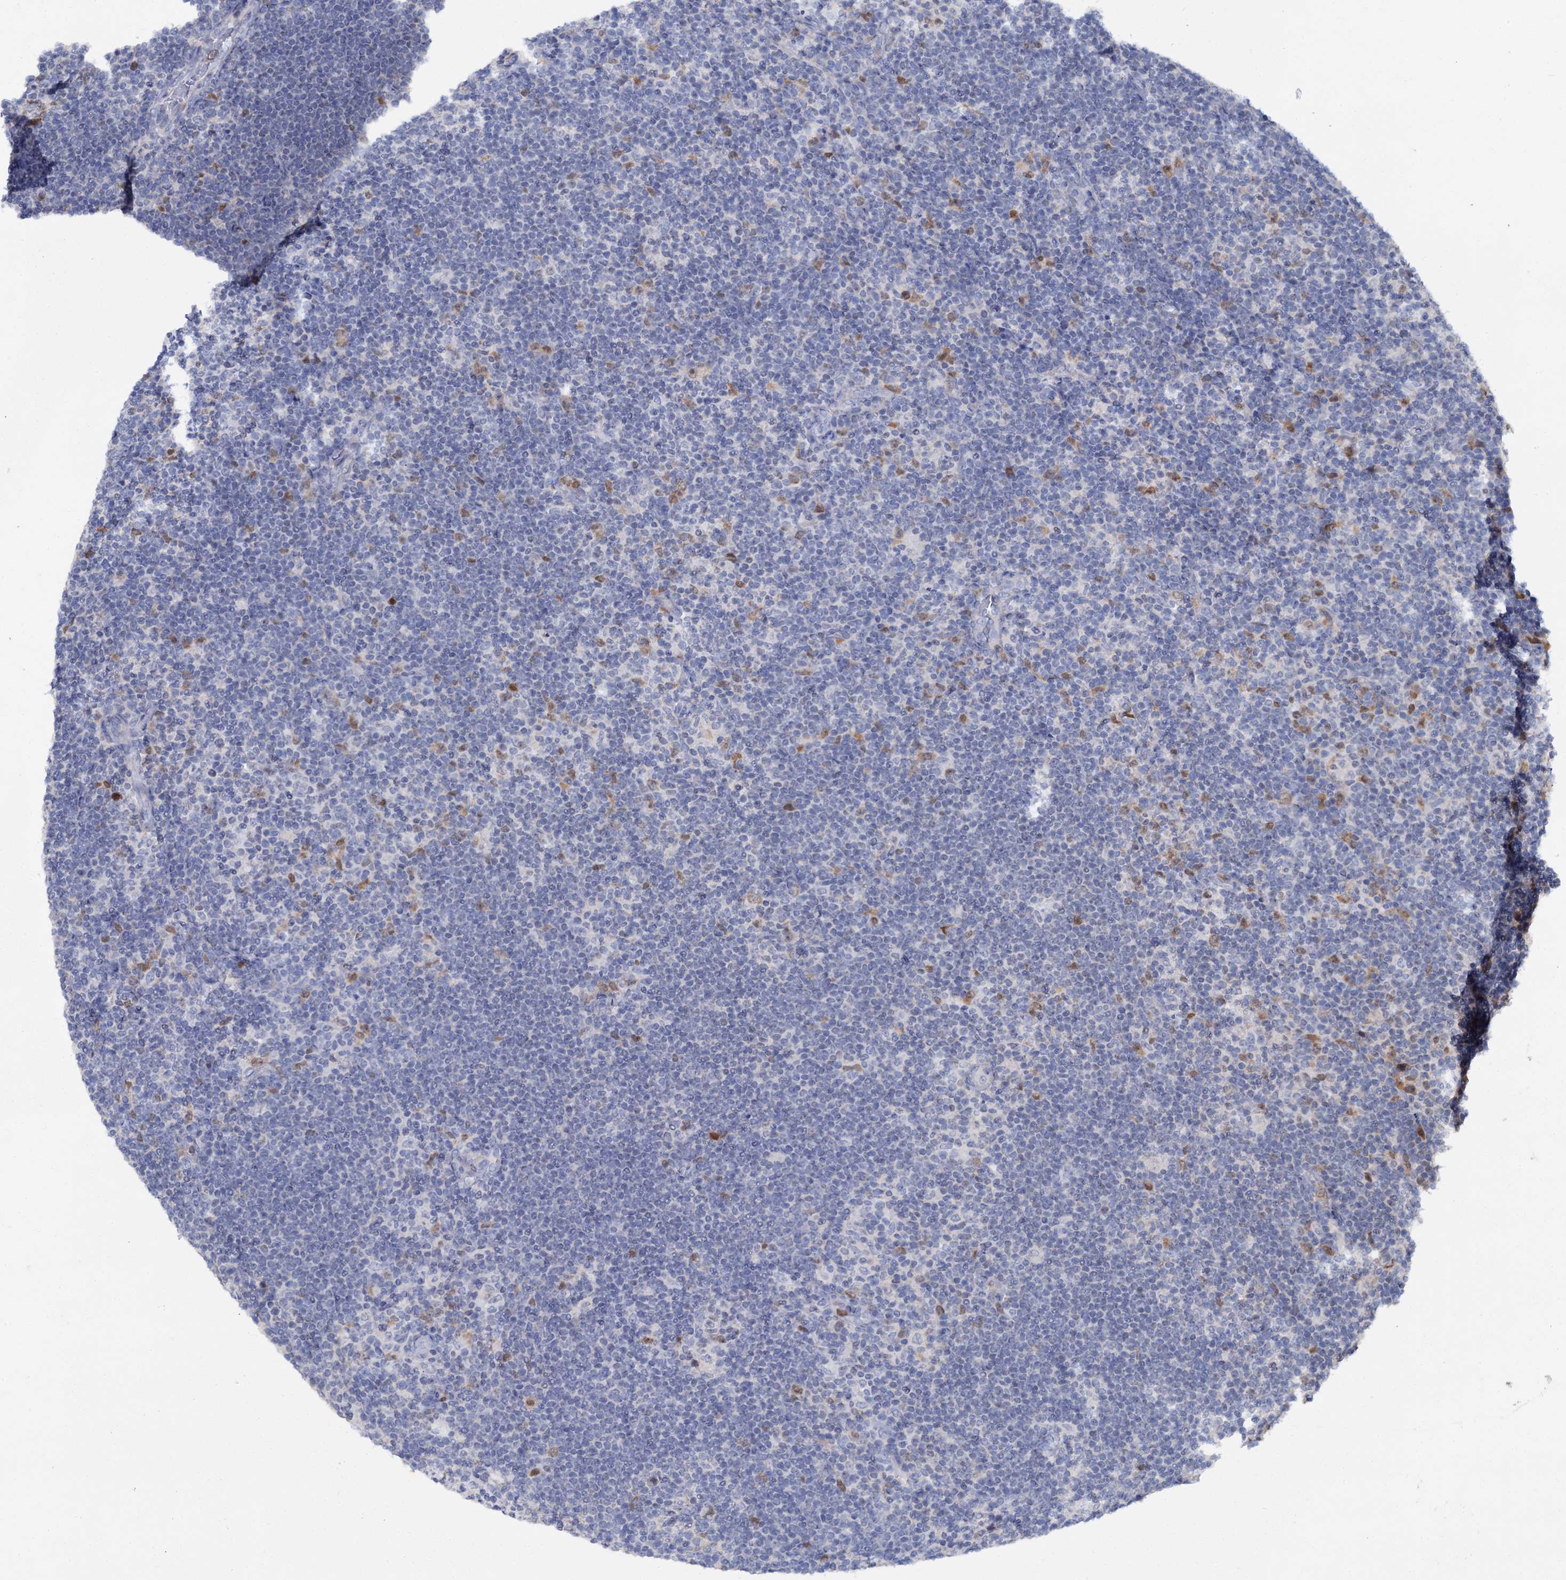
{"staining": {"intensity": "negative", "quantity": "none", "location": "none"}, "tissue": "lymphoma", "cell_type": "Tumor cells", "image_type": "cancer", "snomed": [{"axis": "morphology", "description": "Hodgkin's disease, NOS"}, {"axis": "topography", "description": "Lymph node"}], "caption": "The image displays no staining of tumor cells in lymphoma.", "gene": "FAM111B", "patient": {"sex": "female", "age": 57}}